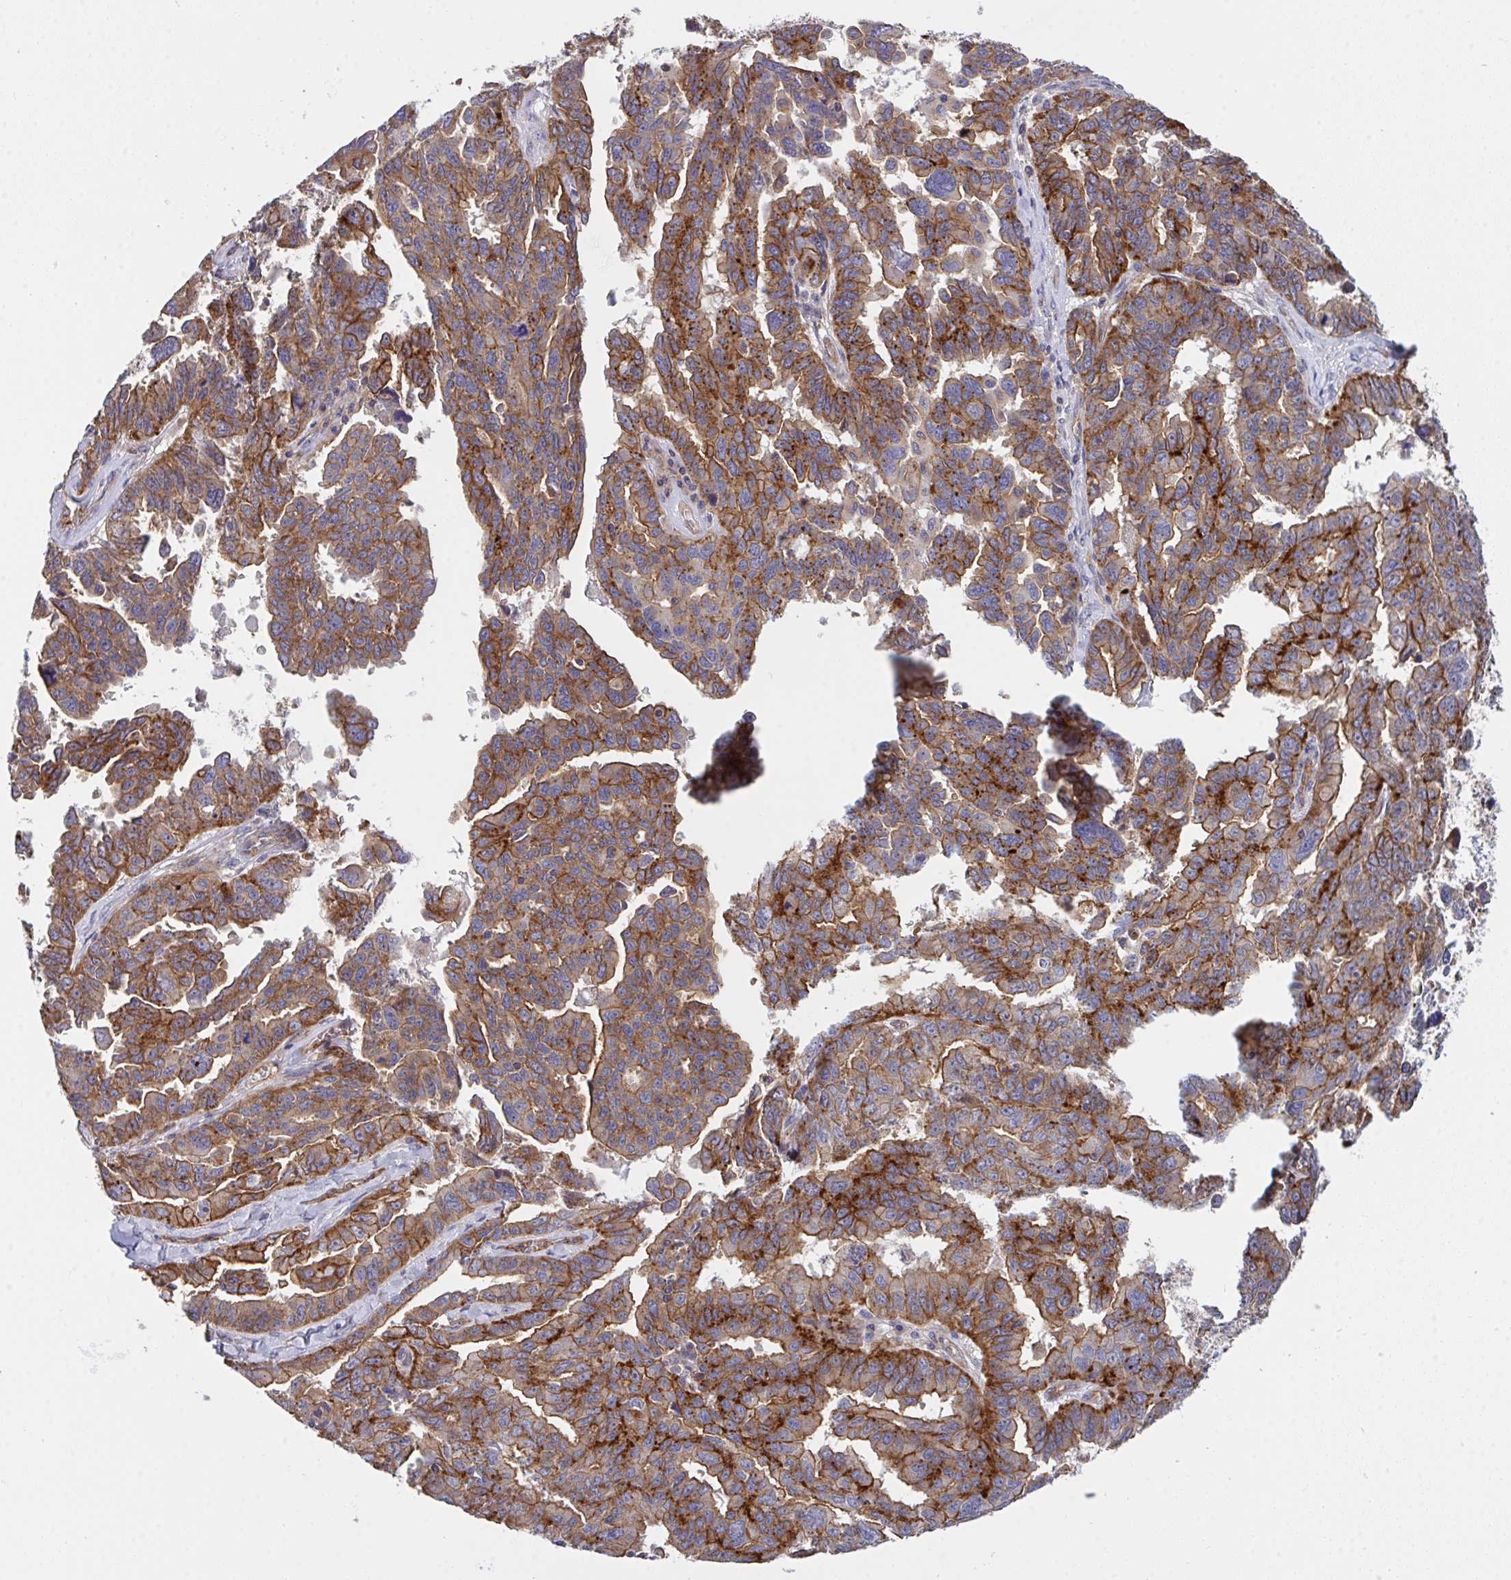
{"staining": {"intensity": "moderate", "quantity": "25%-75%", "location": "cytoplasmic/membranous"}, "tissue": "ovarian cancer", "cell_type": "Tumor cells", "image_type": "cancer", "snomed": [{"axis": "morphology", "description": "Adenocarcinoma, NOS"}, {"axis": "morphology", "description": "Carcinoma, endometroid"}, {"axis": "topography", "description": "Ovary"}], "caption": "Immunohistochemical staining of ovarian cancer shows medium levels of moderate cytoplasmic/membranous protein expression in approximately 25%-75% of tumor cells.", "gene": "C4orf36", "patient": {"sex": "female", "age": 72}}